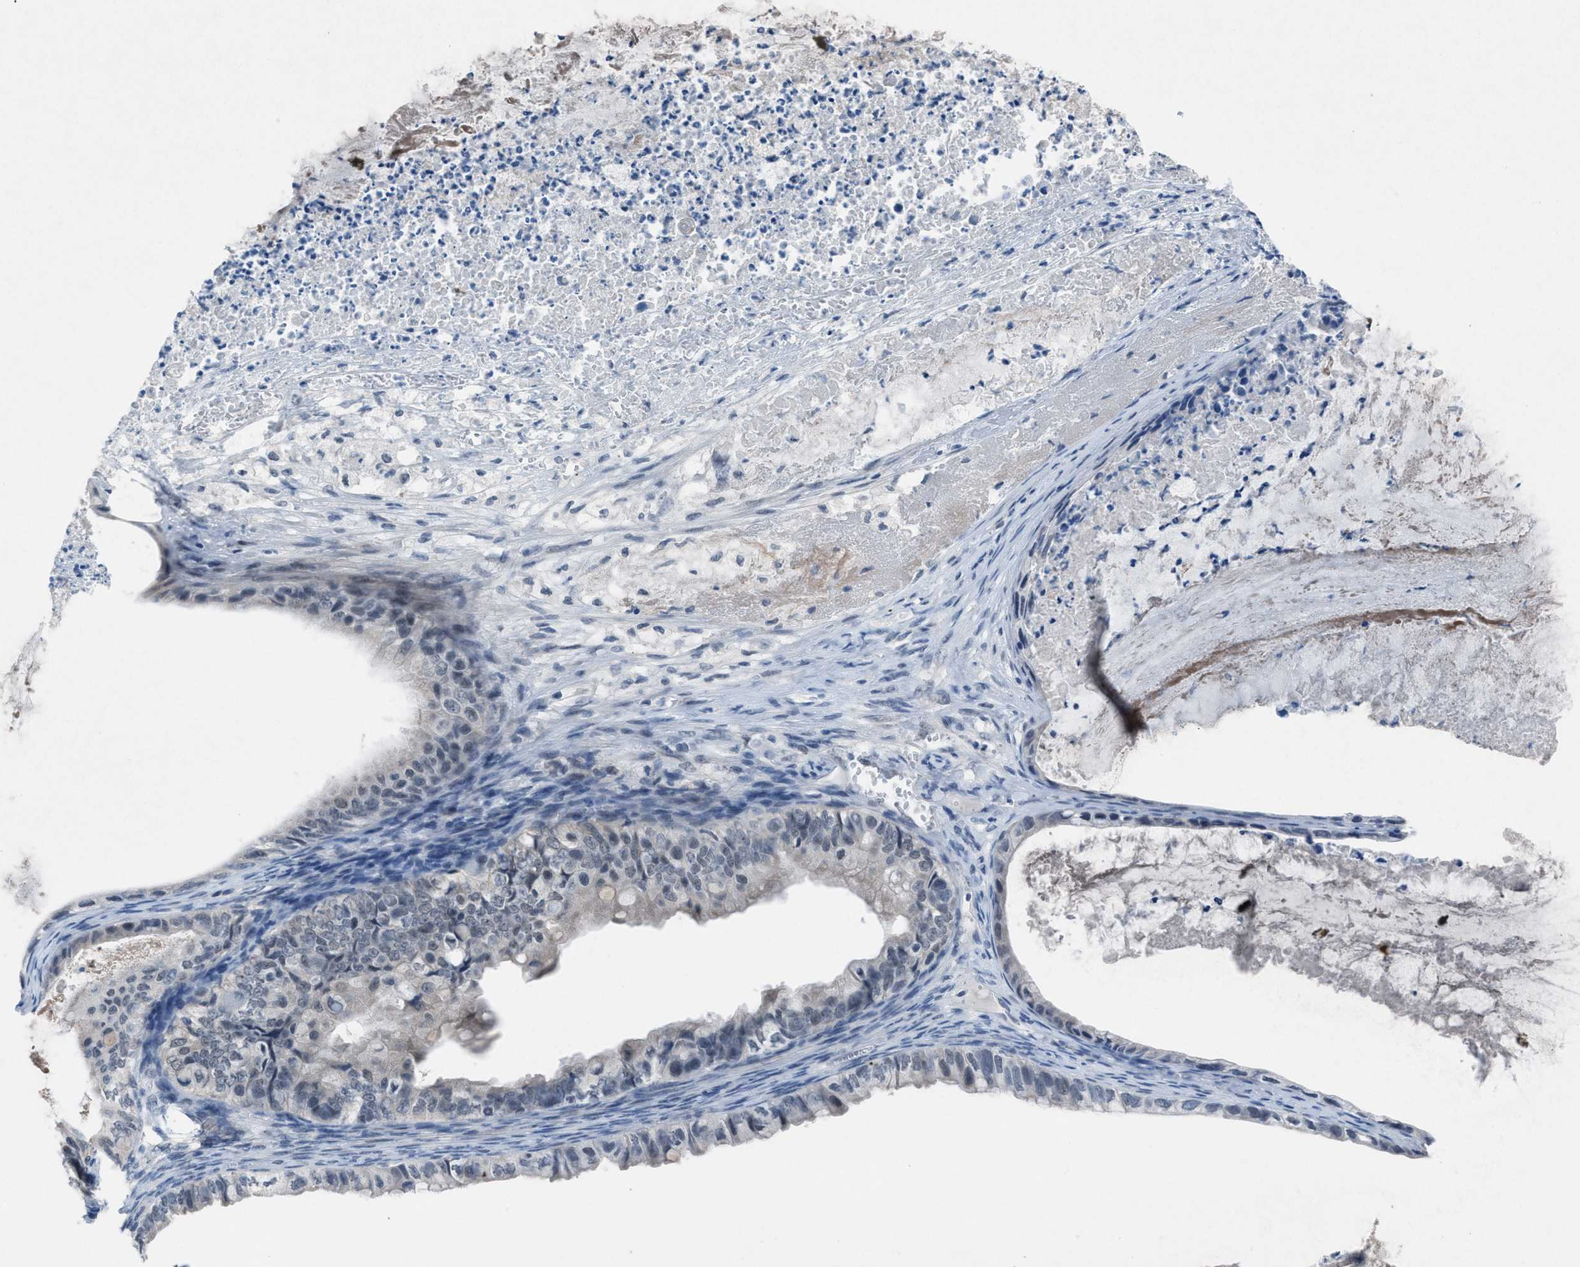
{"staining": {"intensity": "negative", "quantity": "none", "location": "none"}, "tissue": "ovarian cancer", "cell_type": "Tumor cells", "image_type": "cancer", "snomed": [{"axis": "morphology", "description": "Cystadenocarcinoma, mucinous, NOS"}, {"axis": "topography", "description": "Ovary"}], "caption": "A photomicrograph of ovarian cancer (mucinous cystadenocarcinoma) stained for a protein reveals no brown staining in tumor cells.", "gene": "ANAPC11", "patient": {"sex": "female", "age": 80}}